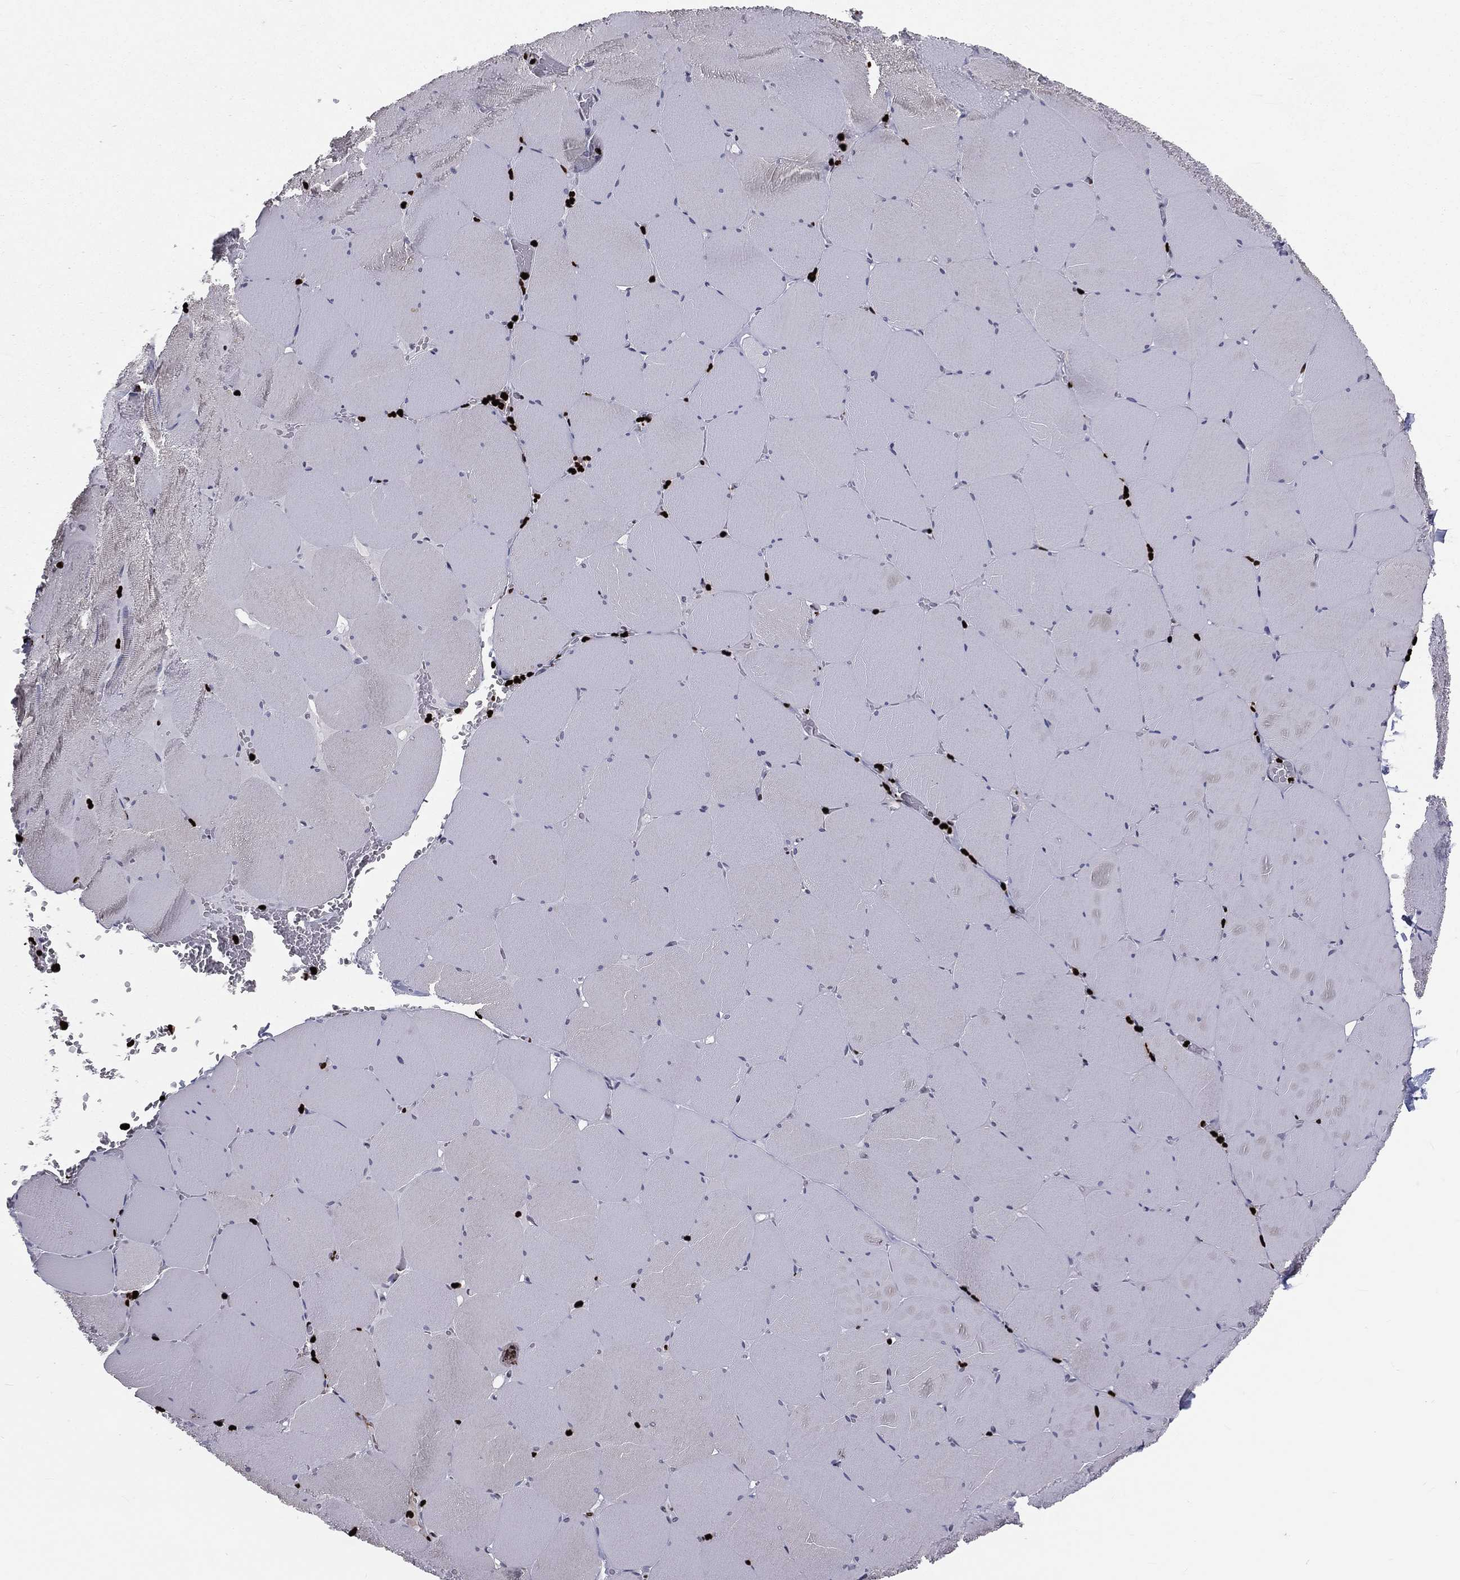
{"staining": {"intensity": "negative", "quantity": "none", "location": "none"}, "tissue": "skeletal muscle", "cell_type": "Myocytes", "image_type": "normal", "snomed": [{"axis": "morphology", "description": "Normal tissue, NOS"}, {"axis": "morphology", "description": "Malignant melanoma, Metastatic site"}, {"axis": "topography", "description": "Skeletal muscle"}], "caption": "Photomicrograph shows no significant protein expression in myocytes of unremarkable skeletal muscle.", "gene": "MNDA", "patient": {"sex": "male", "age": 50}}